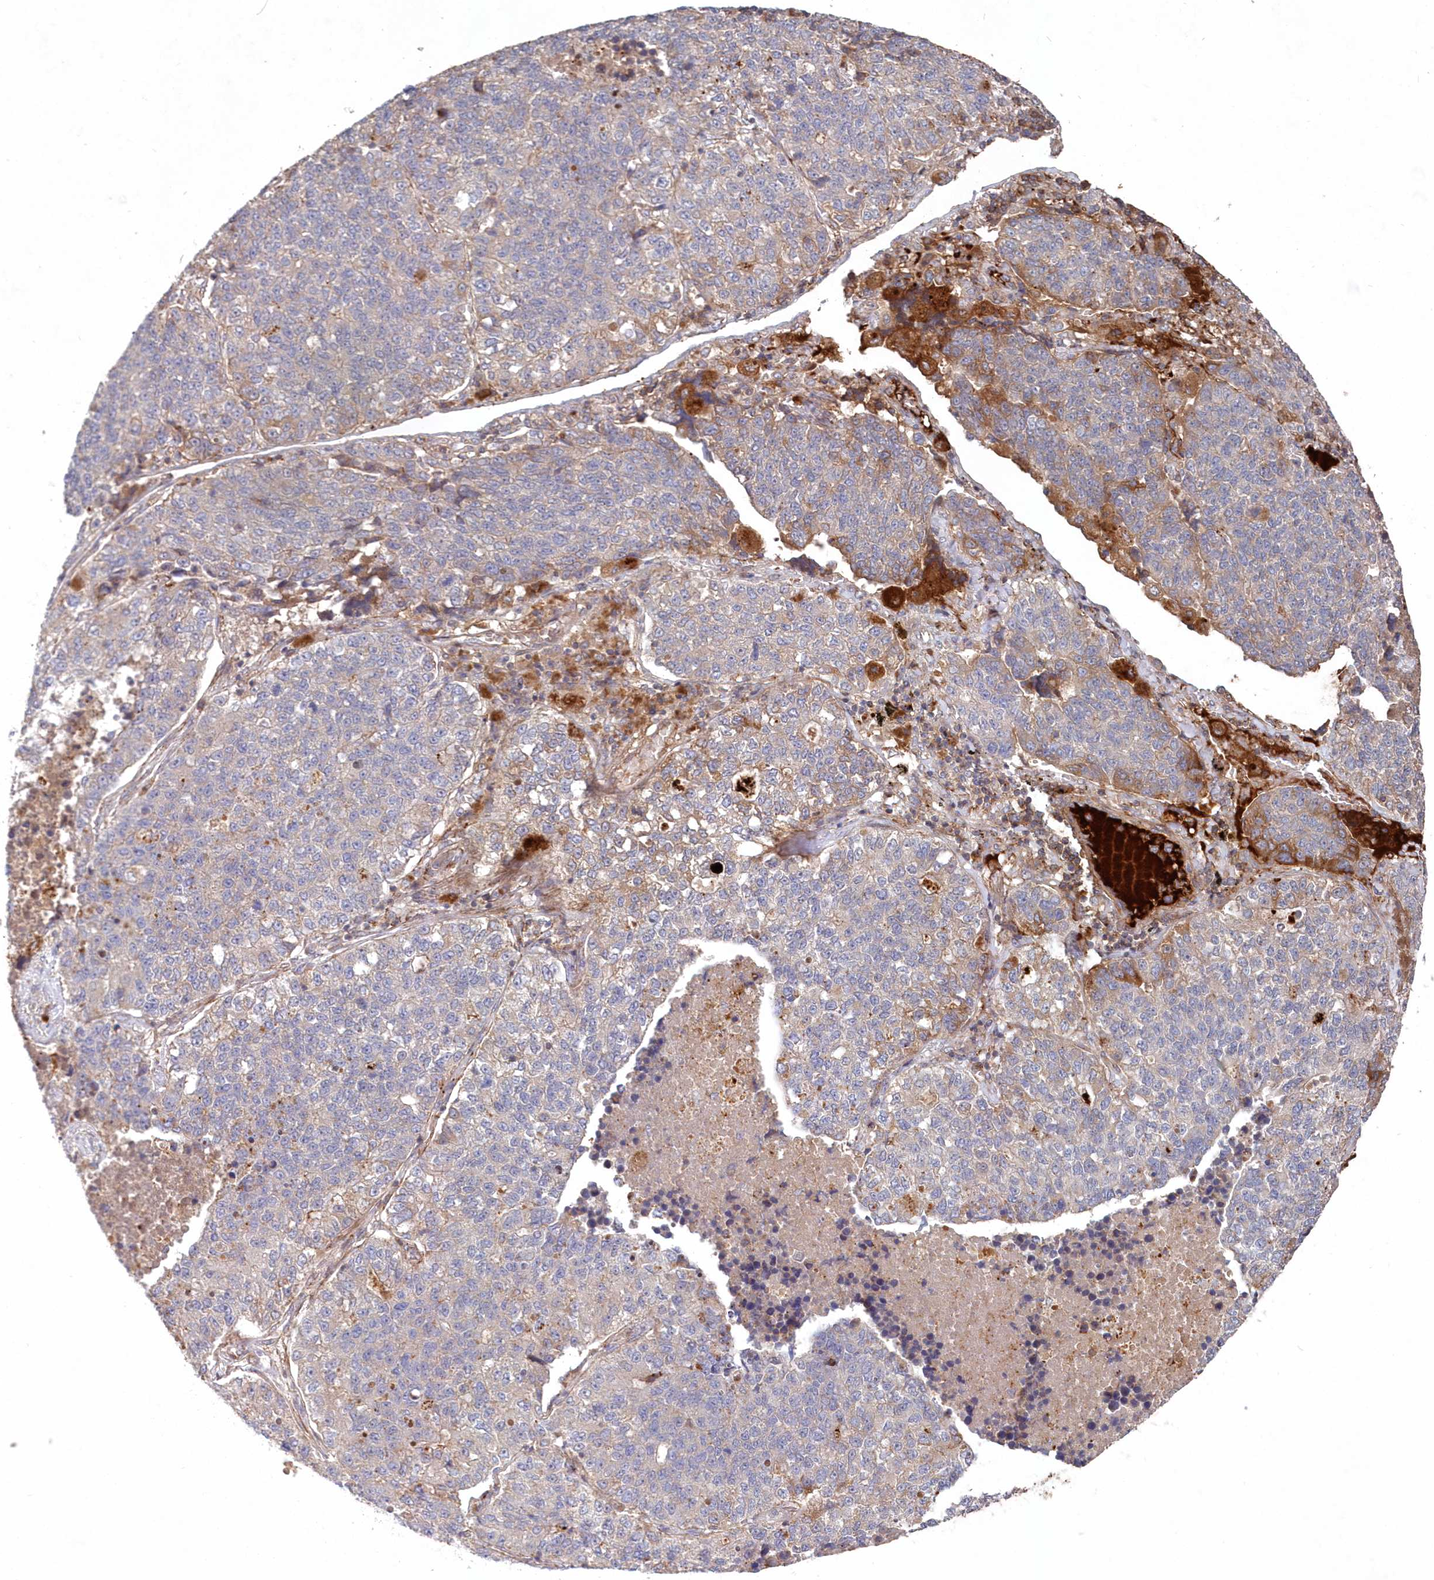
{"staining": {"intensity": "negative", "quantity": "none", "location": "none"}, "tissue": "lung cancer", "cell_type": "Tumor cells", "image_type": "cancer", "snomed": [{"axis": "morphology", "description": "Adenocarcinoma, NOS"}, {"axis": "topography", "description": "Lung"}], "caption": "Tumor cells are negative for protein expression in human adenocarcinoma (lung).", "gene": "ABHD14B", "patient": {"sex": "male", "age": 49}}